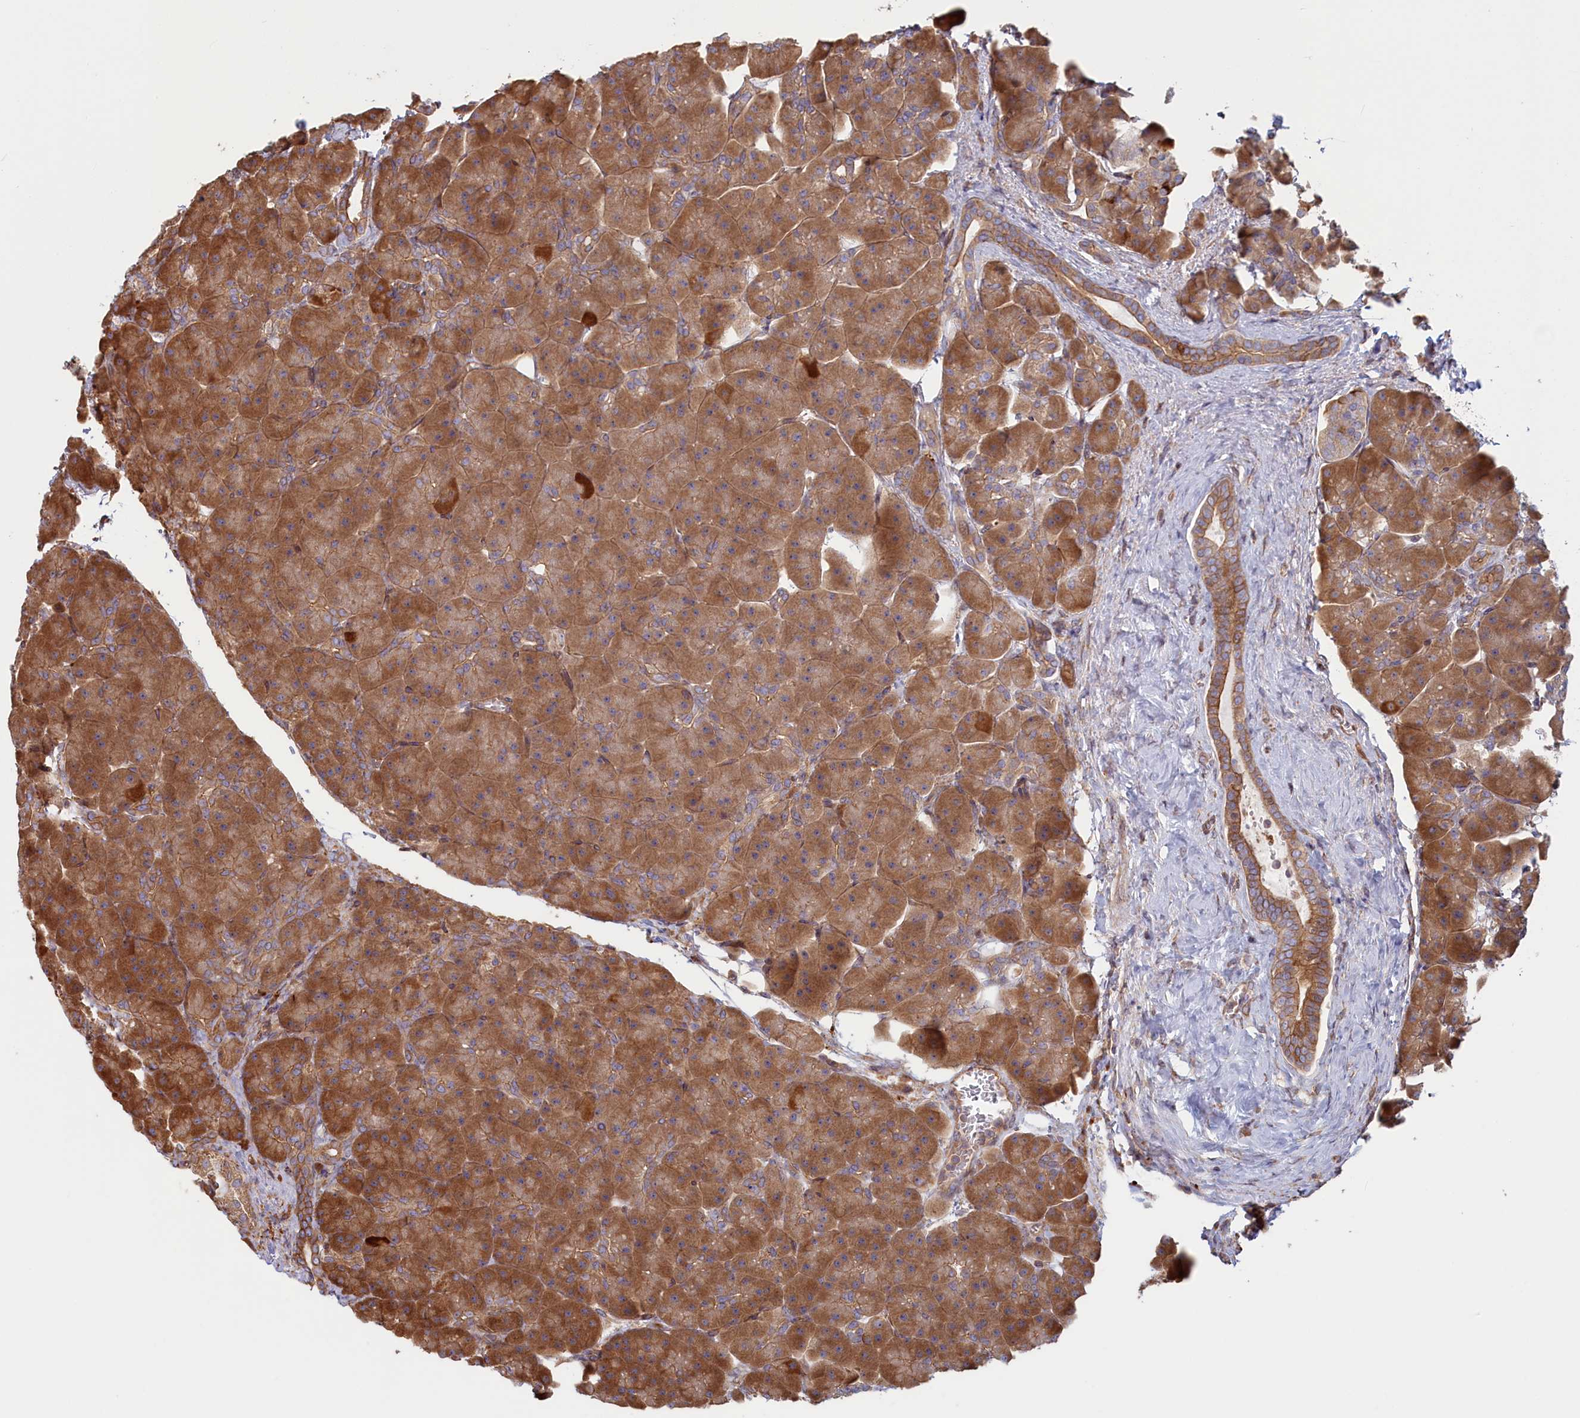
{"staining": {"intensity": "moderate", "quantity": ">75%", "location": "cytoplasmic/membranous"}, "tissue": "pancreas", "cell_type": "Exocrine glandular cells", "image_type": "normal", "snomed": [{"axis": "morphology", "description": "Normal tissue, NOS"}, {"axis": "topography", "description": "Pancreas"}], "caption": "Pancreas stained with DAB IHC exhibits medium levels of moderate cytoplasmic/membranous positivity in approximately >75% of exocrine glandular cells. (DAB IHC, brown staining for protein, blue staining for nuclei).", "gene": "RILPL1", "patient": {"sex": "male", "age": 66}}